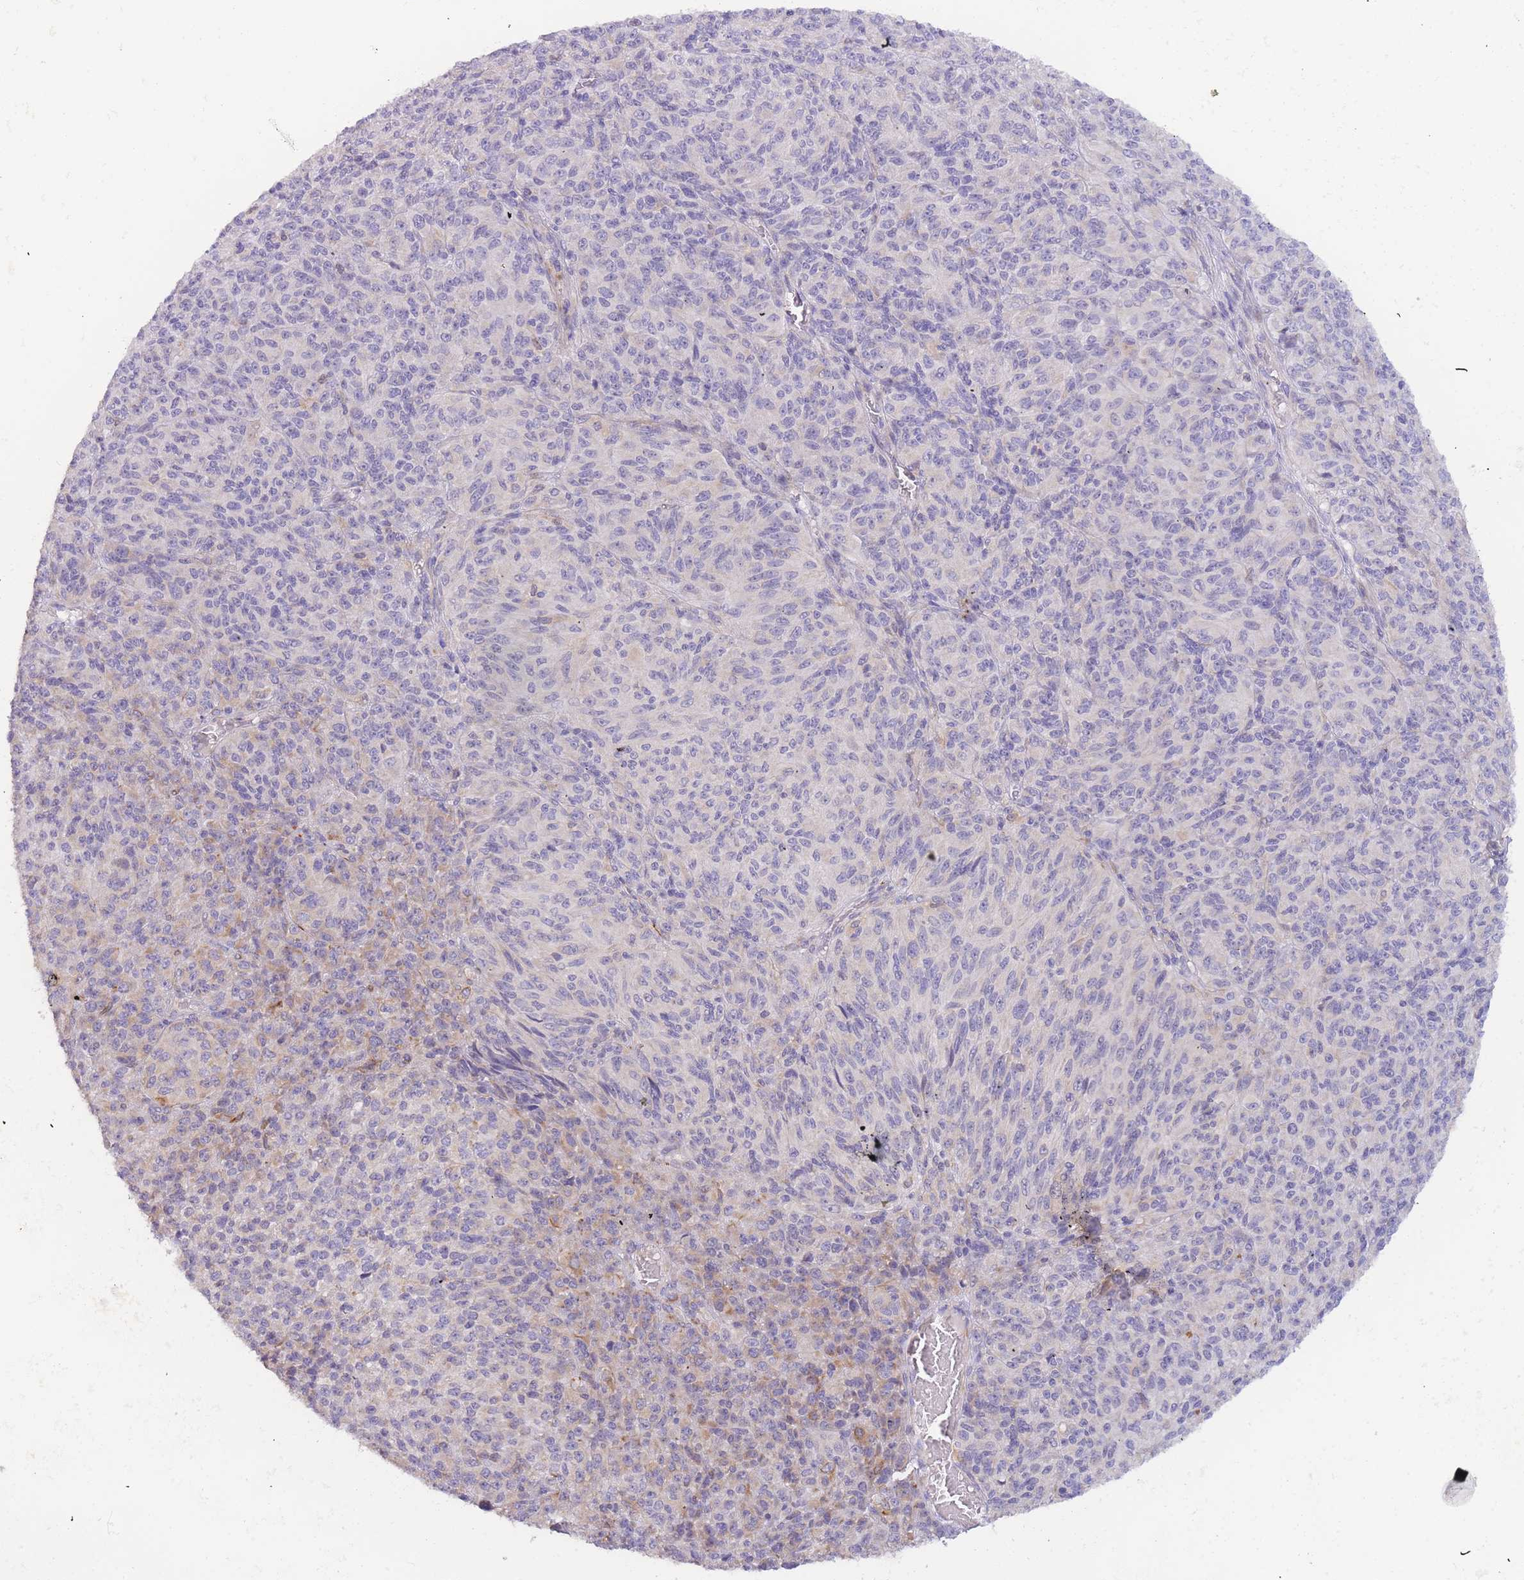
{"staining": {"intensity": "negative", "quantity": "none", "location": "none"}, "tissue": "melanoma", "cell_type": "Tumor cells", "image_type": "cancer", "snomed": [{"axis": "morphology", "description": "Malignant melanoma, Metastatic site"}, {"axis": "topography", "description": "Brain"}], "caption": "Tumor cells are negative for protein expression in human malignant melanoma (metastatic site). (DAB (3,3'-diaminobenzidine) immunohistochemistry with hematoxylin counter stain).", "gene": "SLC35E4", "patient": {"sex": "female", "age": 56}}